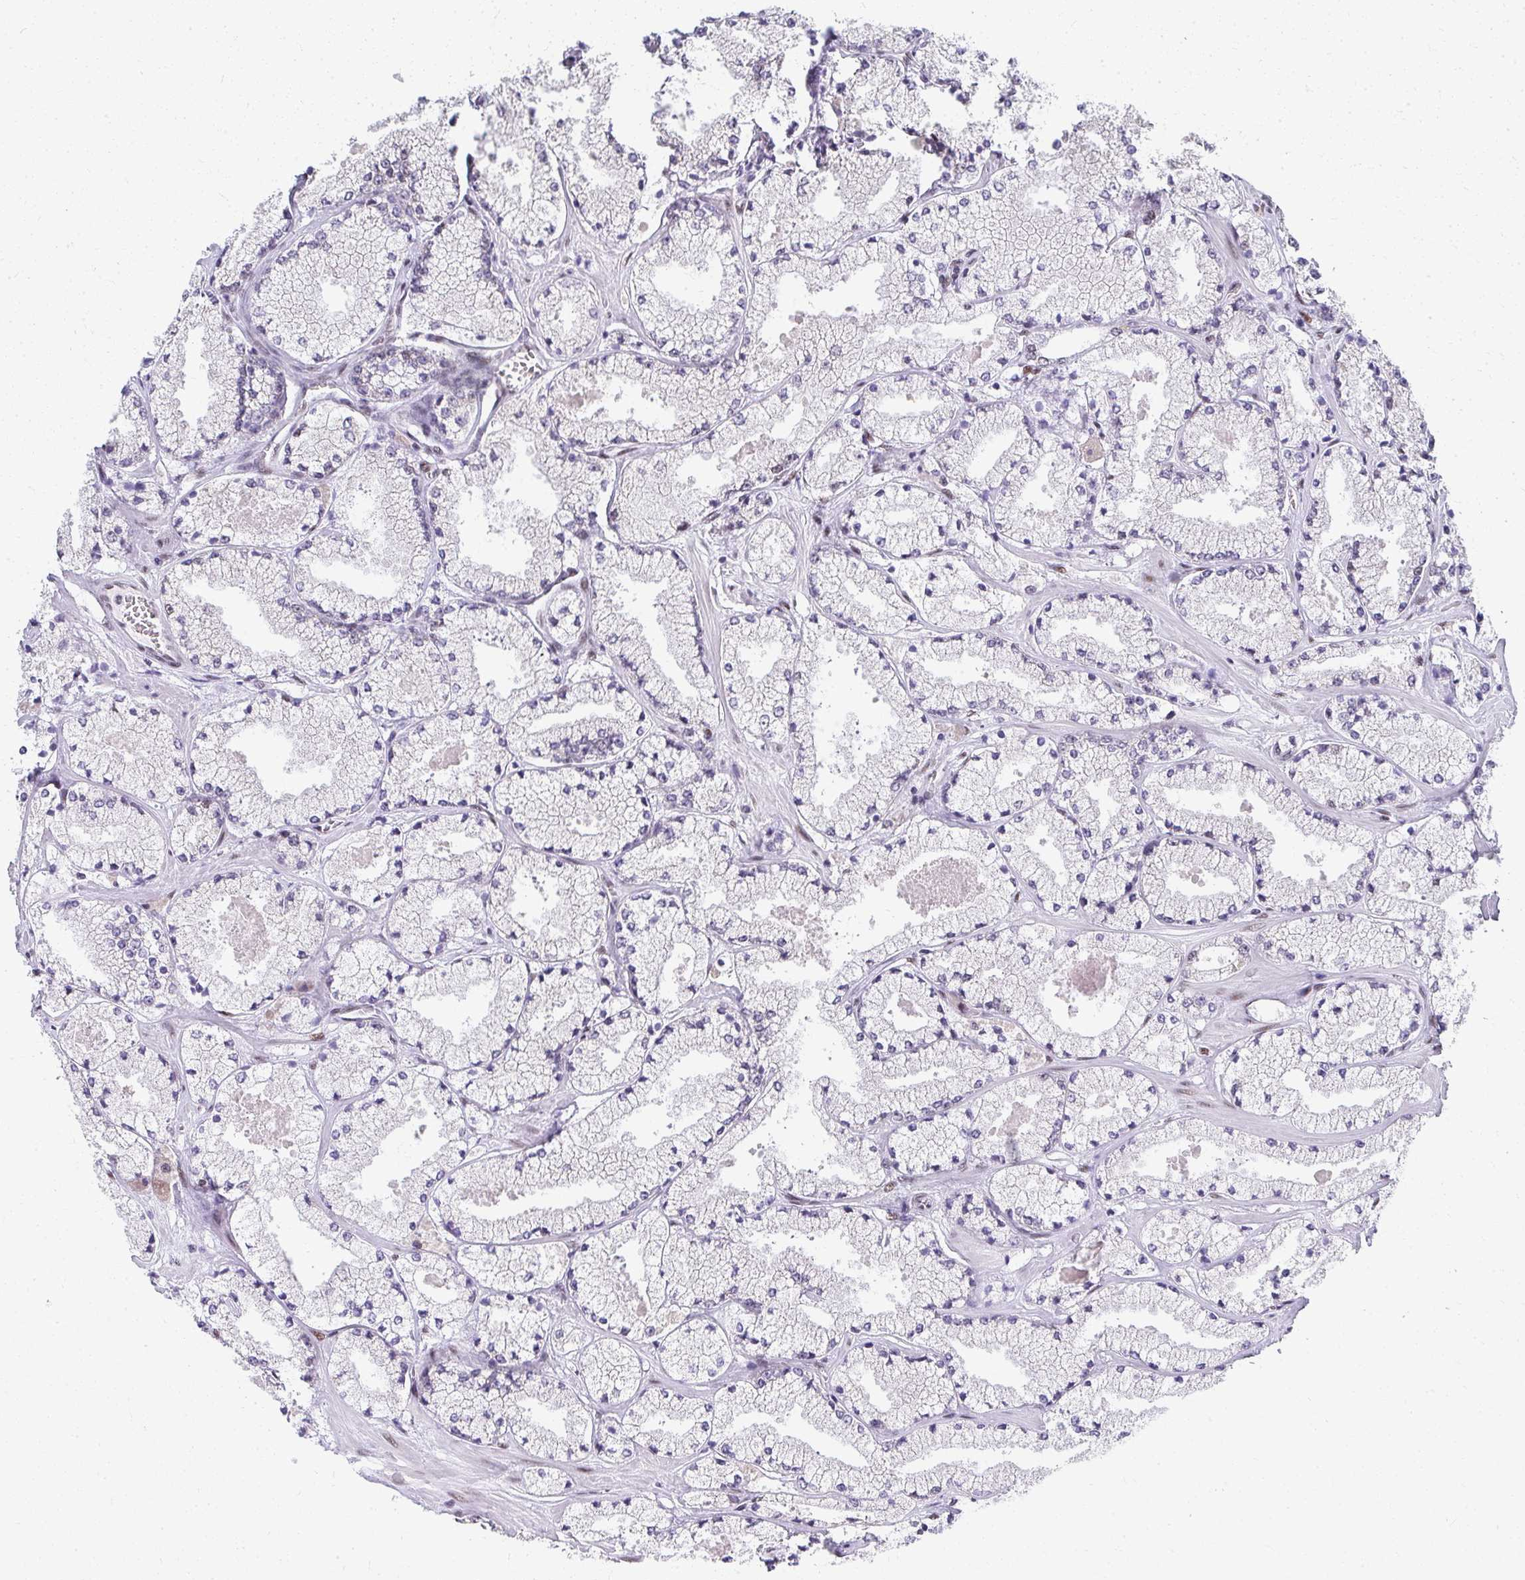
{"staining": {"intensity": "weak", "quantity": "<25%", "location": "nuclear"}, "tissue": "prostate cancer", "cell_type": "Tumor cells", "image_type": "cancer", "snomed": [{"axis": "morphology", "description": "Adenocarcinoma, High grade"}, {"axis": "topography", "description": "Prostate"}], "caption": "An image of human prostate cancer is negative for staining in tumor cells.", "gene": "CREBBP", "patient": {"sex": "male", "age": 63}}